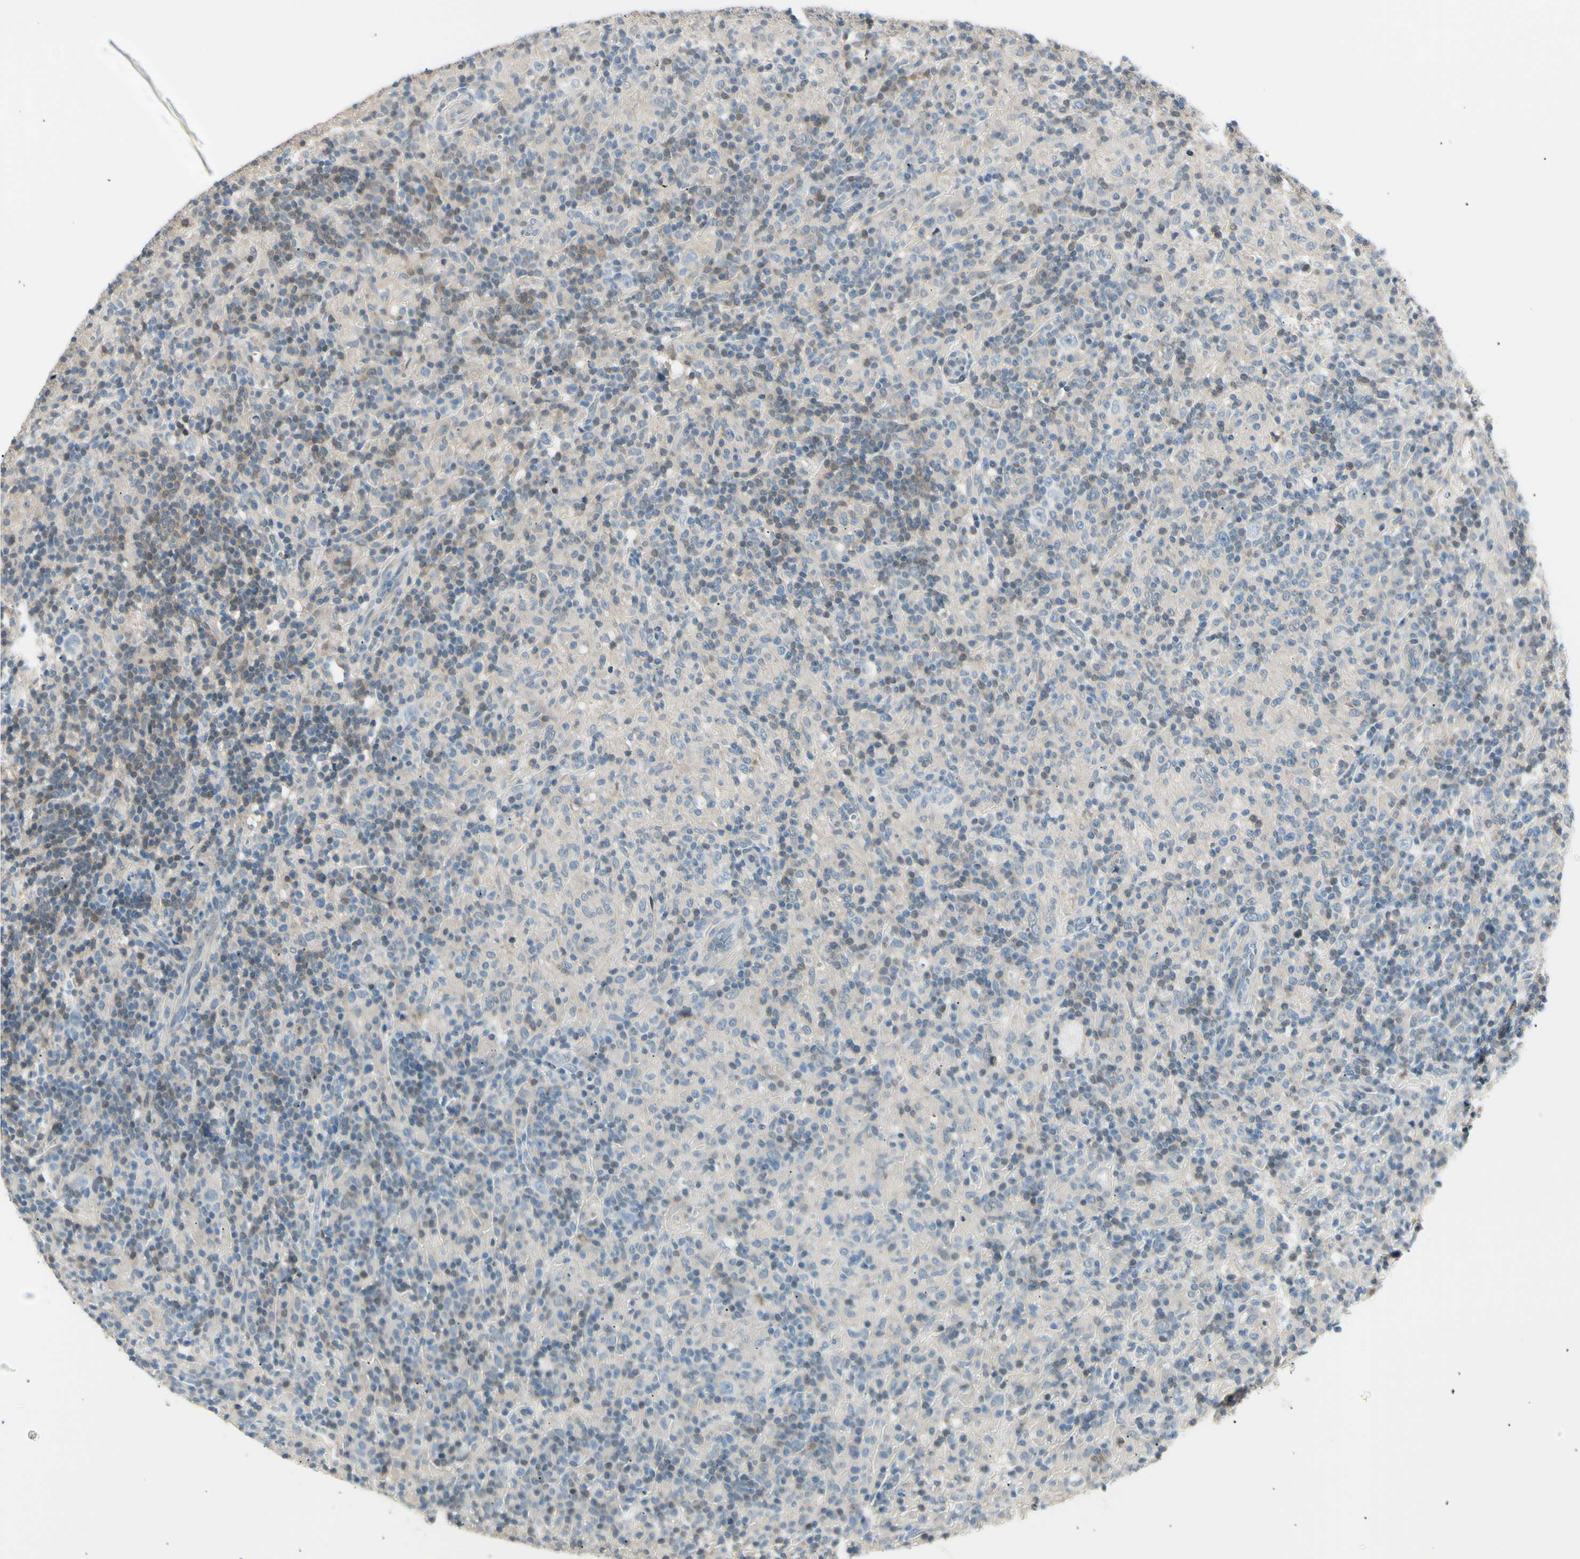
{"staining": {"intensity": "weak", "quantity": "<25%", "location": "cytoplasmic/membranous"}, "tissue": "lymphoma", "cell_type": "Tumor cells", "image_type": "cancer", "snomed": [{"axis": "morphology", "description": "Hodgkin's disease, NOS"}, {"axis": "topography", "description": "Lymph node"}], "caption": "A high-resolution histopathology image shows immunohistochemistry (IHC) staining of Hodgkin's disease, which shows no significant expression in tumor cells. The staining is performed using DAB brown chromogen with nuclei counter-stained in using hematoxylin.", "gene": "LHPP", "patient": {"sex": "male", "age": 70}}